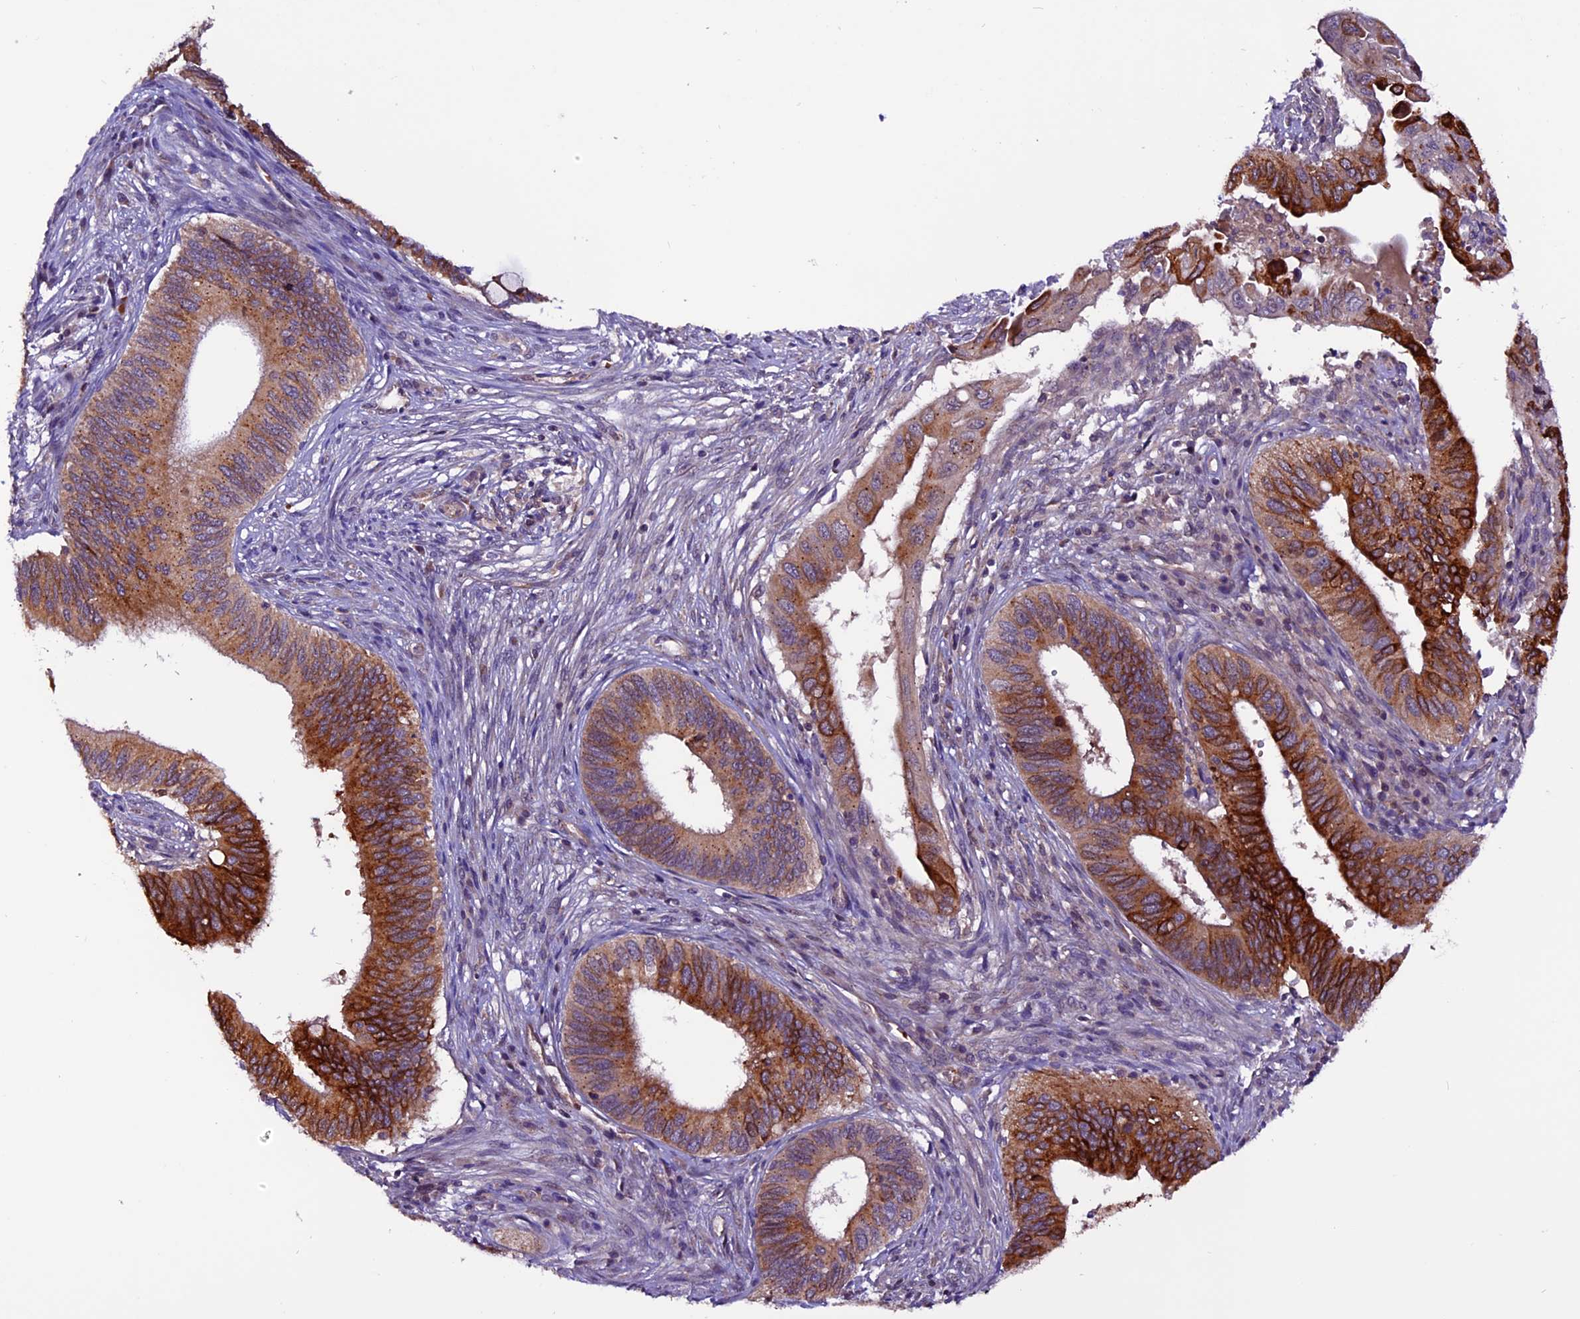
{"staining": {"intensity": "strong", "quantity": ">75%", "location": "cytoplasmic/membranous"}, "tissue": "cervical cancer", "cell_type": "Tumor cells", "image_type": "cancer", "snomed": [{"axis": "morphology", "description": "Adenocarcinoma, NOS"}, {"axis": "topography", "description": "Cervix"}], "caption": "There is high levels of strong cytoplasmic/membranous positivity in tumor cells of adenocarcinoma (cervical), as demonstrated by immunohistochemical staining (brown color).", "gene": "RINL", "patient": {"sex": "female", "age": 42}}